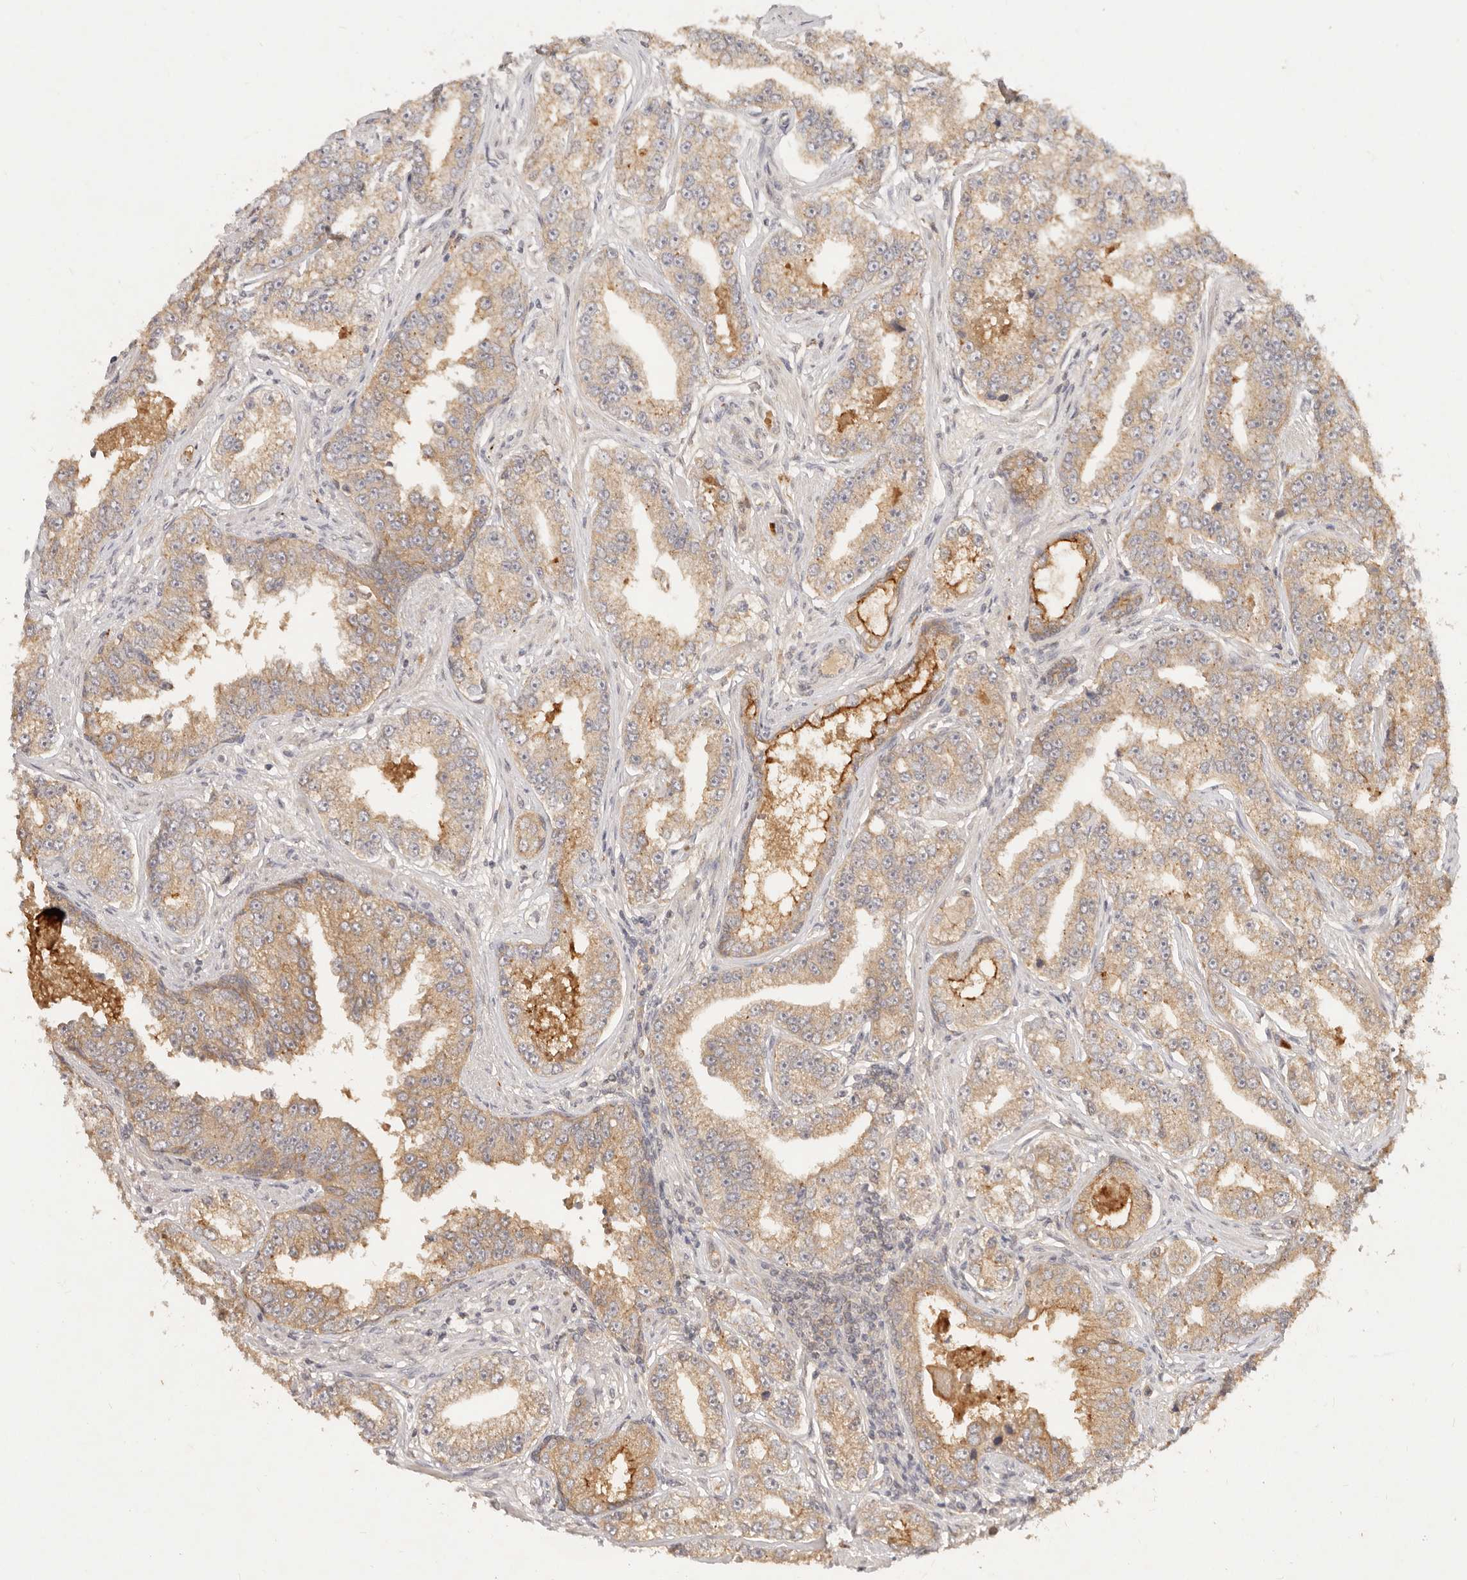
{"staining": {"intensity": "moderate", "quantity": ">75%", "location": "cytoplasmic/membranous"}, "tissue": "prostate cancer", "cell_type": "Tumor cells", "image_type": "cancer", "snomed": [{"axis": "morphology", "description": "Normal tissue, NOS"}, {"axis": "morphology", "description": "Adenocarcinoma, High grade"}, {"axis": "topography", "description": "Prostate"}], "caption": "This is a micrograph of immunohistochemistry (IHC) staining of high-grade adenocarcinoma (prostate), which shows moderate staining in the cytoplasmic/membranous of tumor cells.", "gene": "FREM2", "patient": {"sex": "male", "age": 83}}